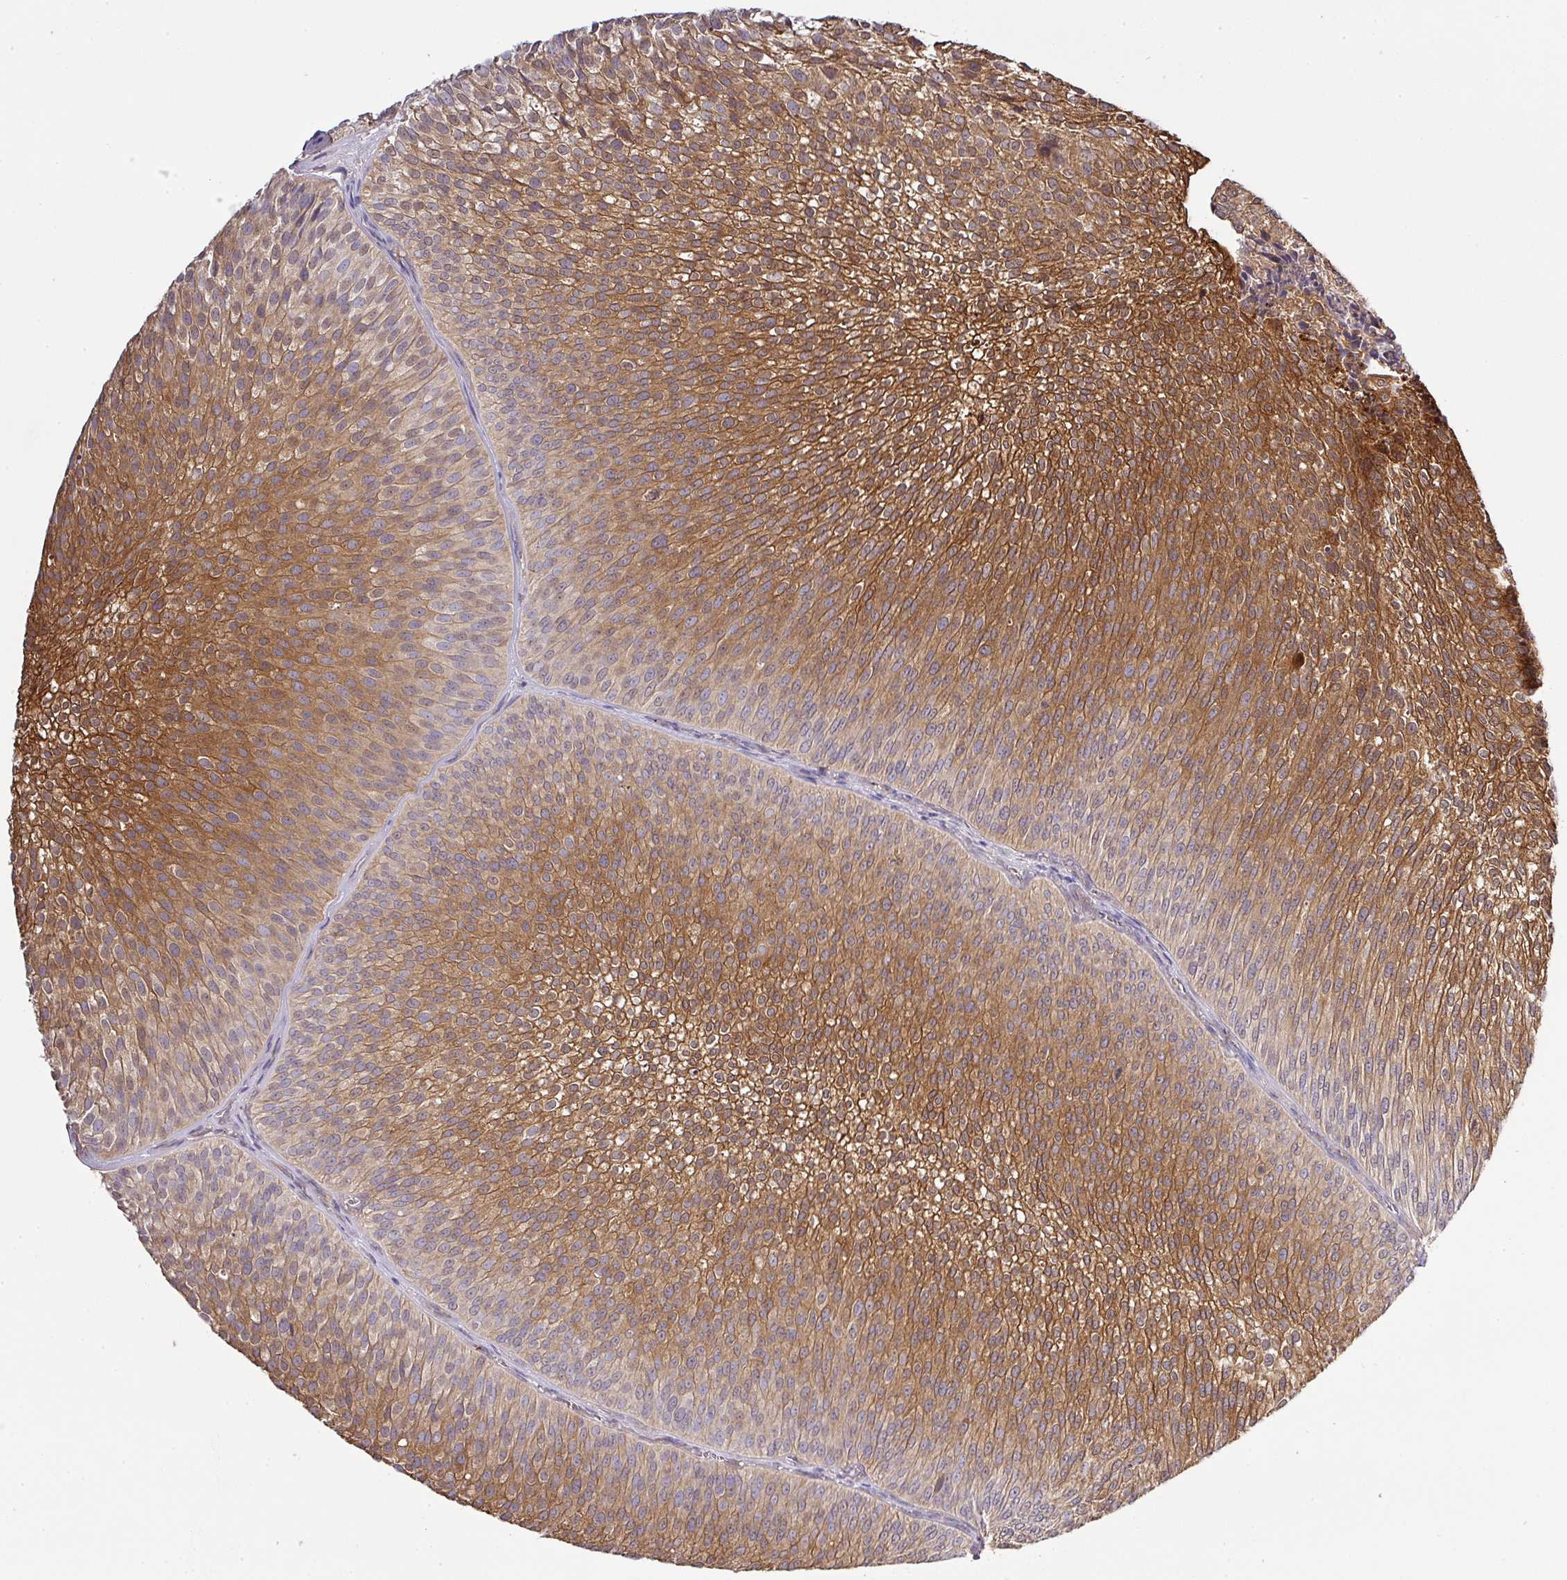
{"staining": {"intensity": "moderate", "quantity": ">75%", "location": "cytoplasmic/membranous"}, "tissue": "urothelial cancer", "cell_type": "Tumor cells", "image_type": "cancer", "snomed": [{"axis": "morphology", "description": "Urothelial carcinoma, Low grade"}, {"axis": "topography", "description": "Urinary bladder"}], "caption": "Urothelial carcinoma (low-grade) stained with DAB immunohistochemistry (IHC) exhibits medium levels of moderate cytoplasmic/membranous staining in approximately >75% of tumor cells.", "gene": "TMEM107", "patient": {"sex": "male", "age": 91}}